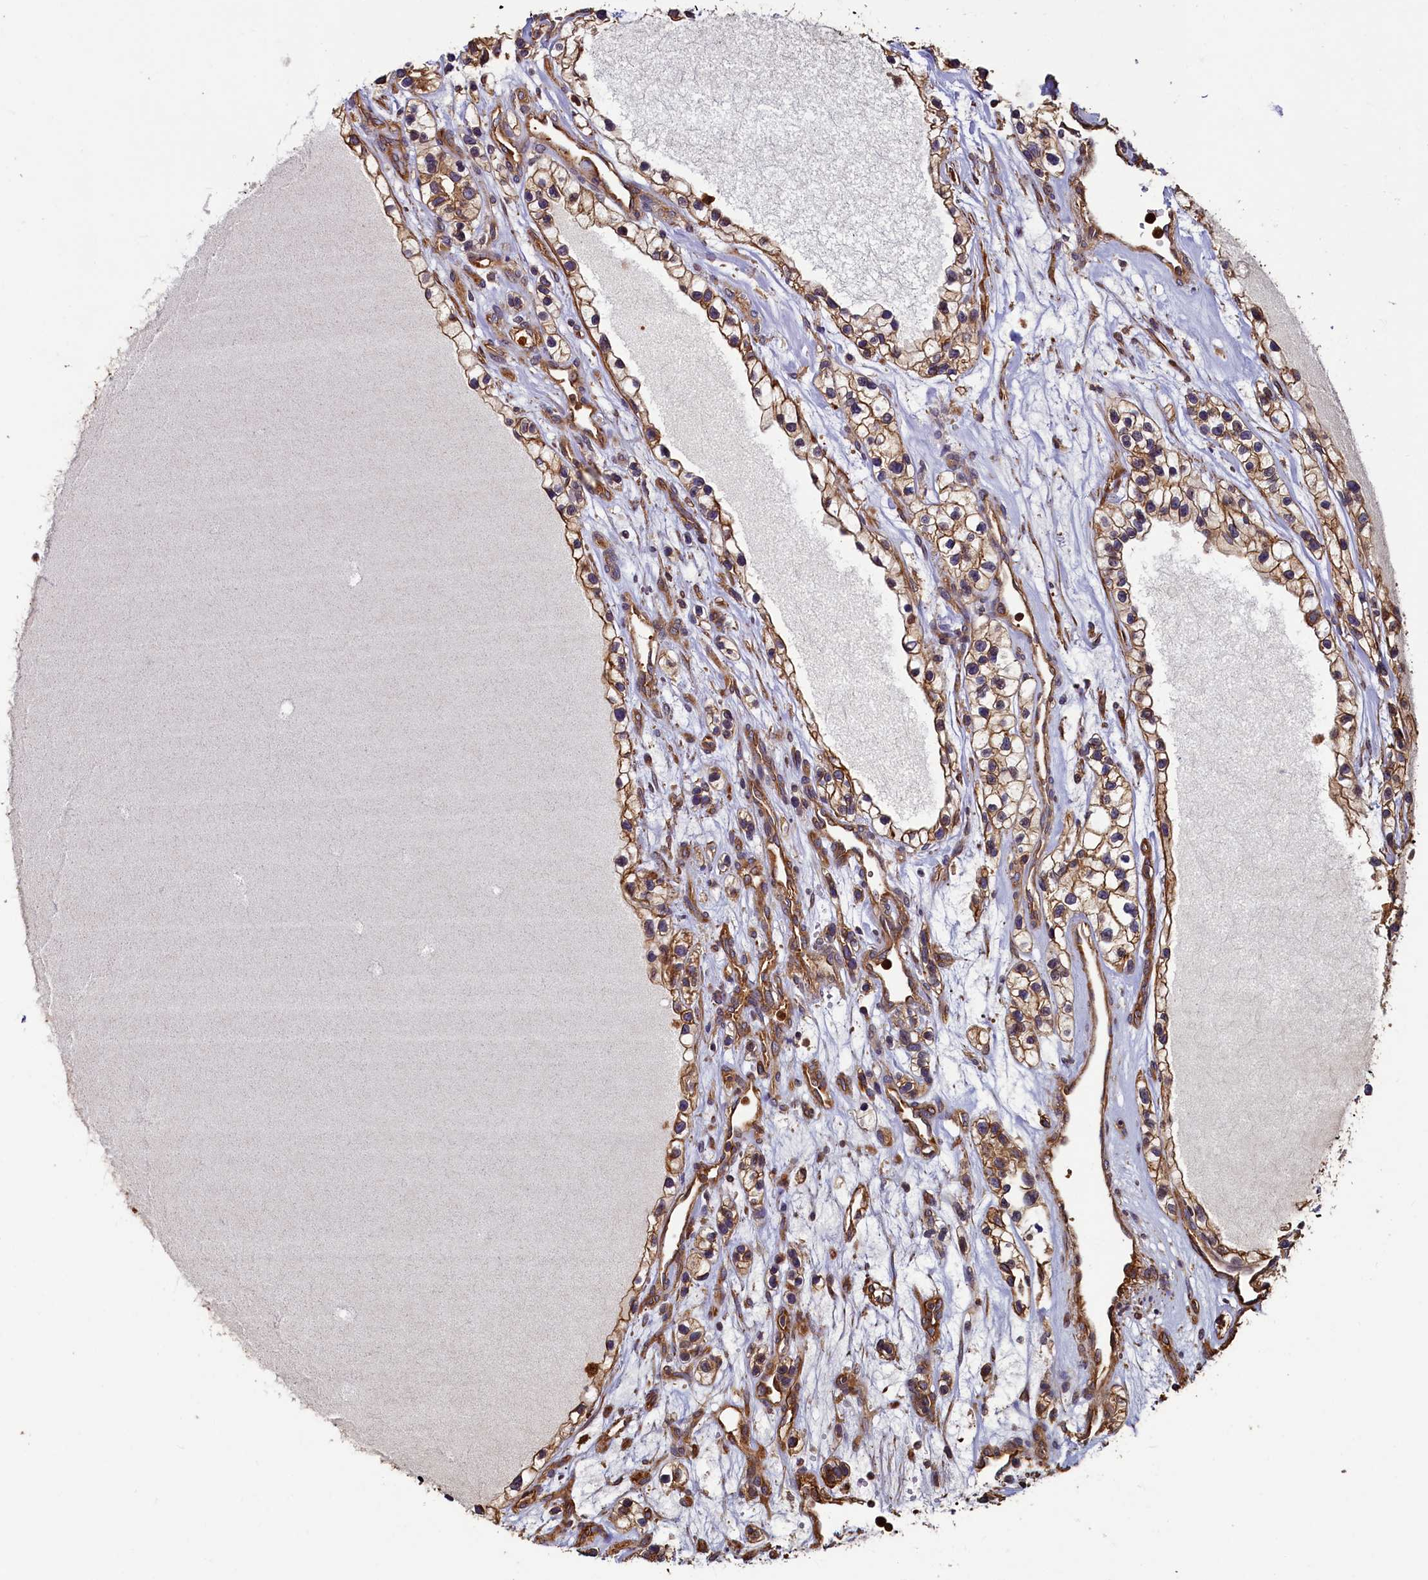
{"staining": {"intensity": "moderate", "quantity": ">75%", "location": "cytoplasmic/membranous"}, "tissue": "renal cancer", "cell_type": "Tumor cells", "image_type": "cancer", "snomed": [{"axis": "morphology", "description": "Adenocarcinoma, NOS"}, {"axis": "topography", "description": "Kidney"}], "caption": "Immunohistochemistry (IHC) staining of renal cancer, which demonstrates medium levels of moderate cytoplasmic/membranous positivity in about >75% of tumor cells indicating moderate cytoplasmic/membranous protein expression. The staining was performed using DAB (3,3'-diaminobenzidine) (brown) for protein detection and nuclei were counterstained in hematoxylin (blue).", "gene": "CCDC102B", "patient": {"sex": "female", "age": 57}}